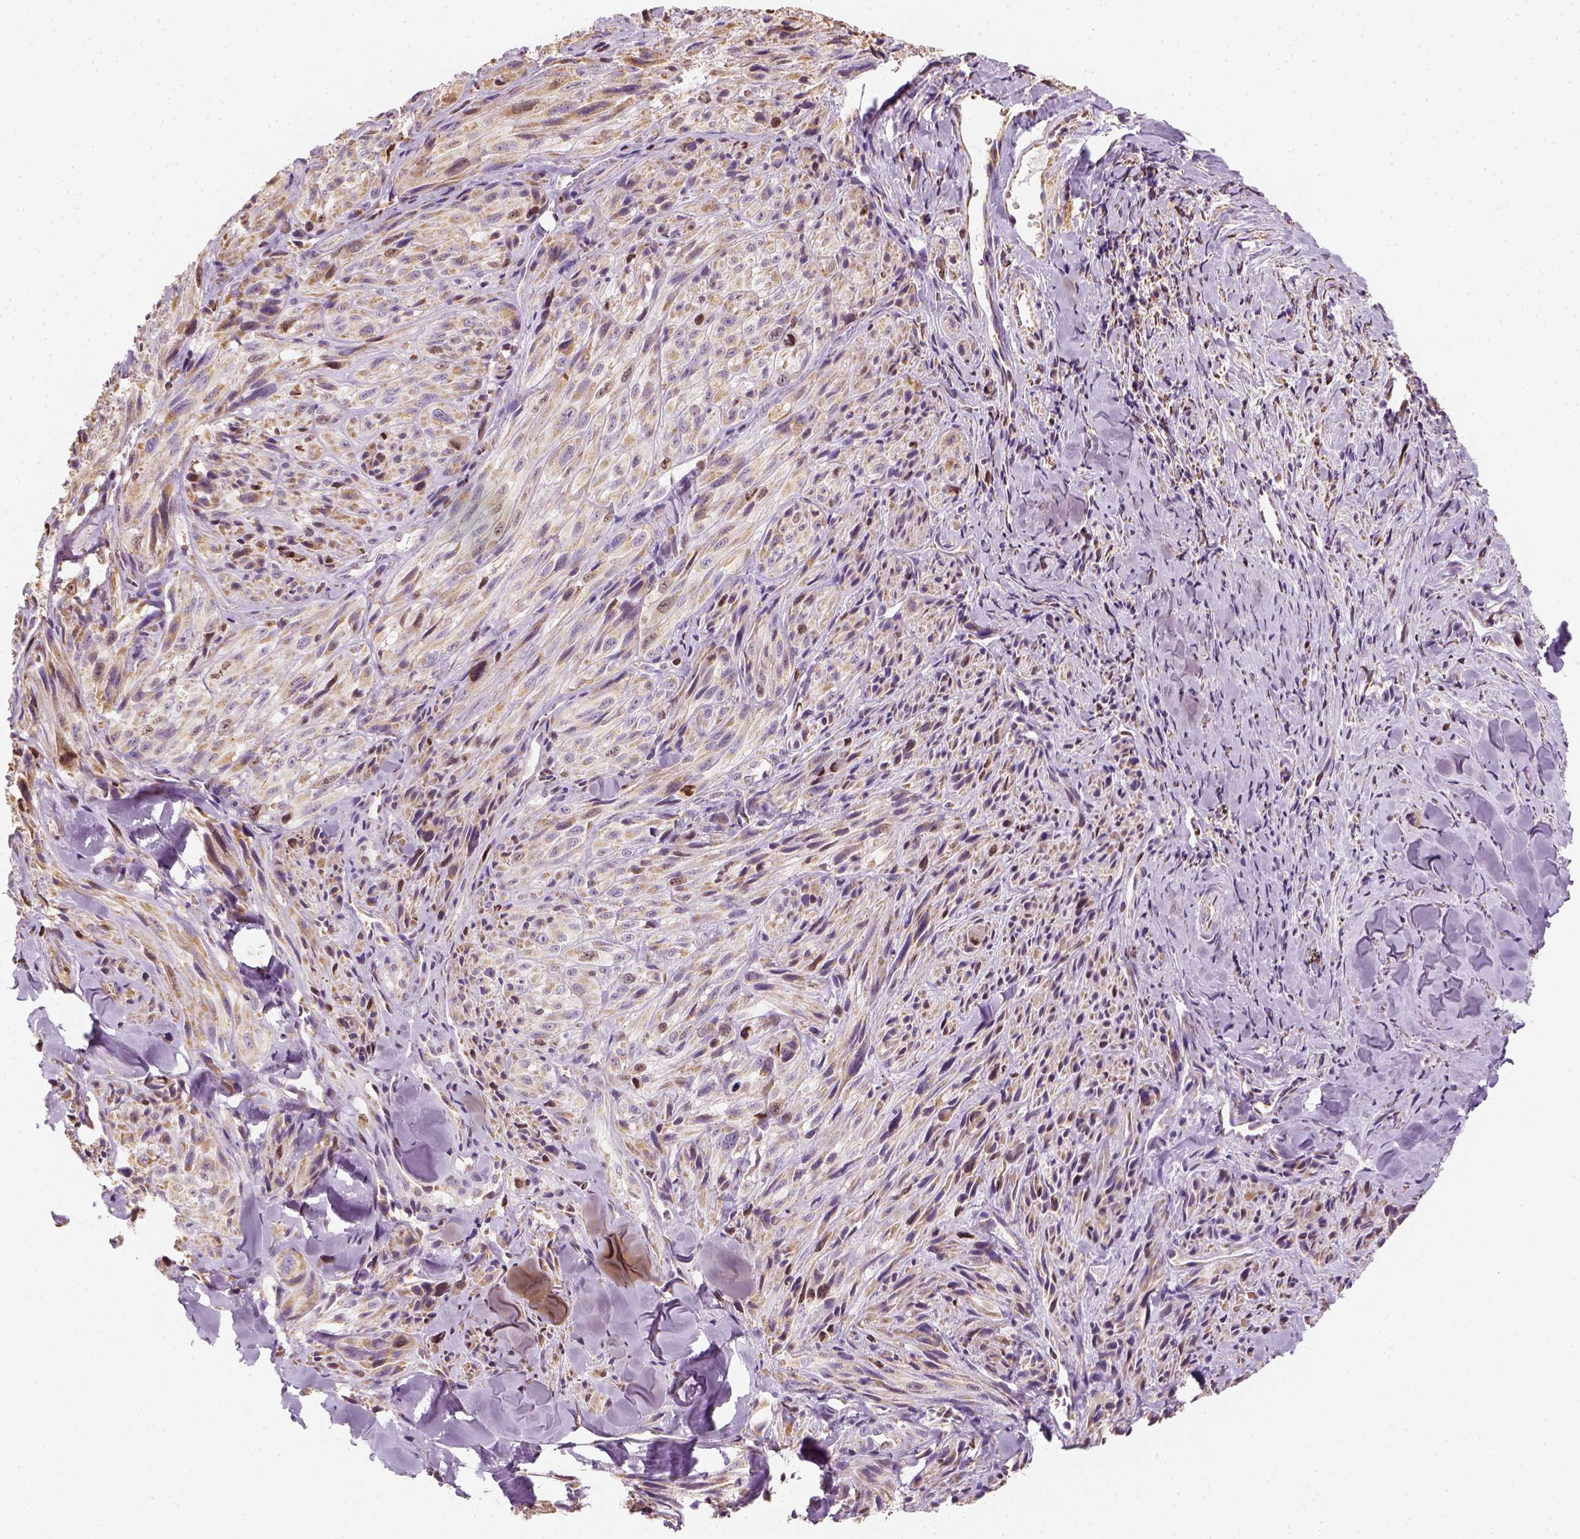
{"staining": {"intensity": "moderate", "quantity": ">75%", "location": "cytoplasmic/membranous"}, "tissue": "melanoma", "cell_type": "Tumor cells", "image_type": "cancer", "snomed": [{"axis": "morphology", "description": "Malignant melanoma, NOS"}, {"axis": "topography", "description": "Skin"}], "caption": "Immunohistochemistry (IHC) micrograph of melanoma stained for a protein (brown), which displays medium levels of moderate cytoplasmic/membranous positivity in approximately >75% of tumor cells.", "gene": "LCA5", "patient": {"sex": "male", "age": 67}}